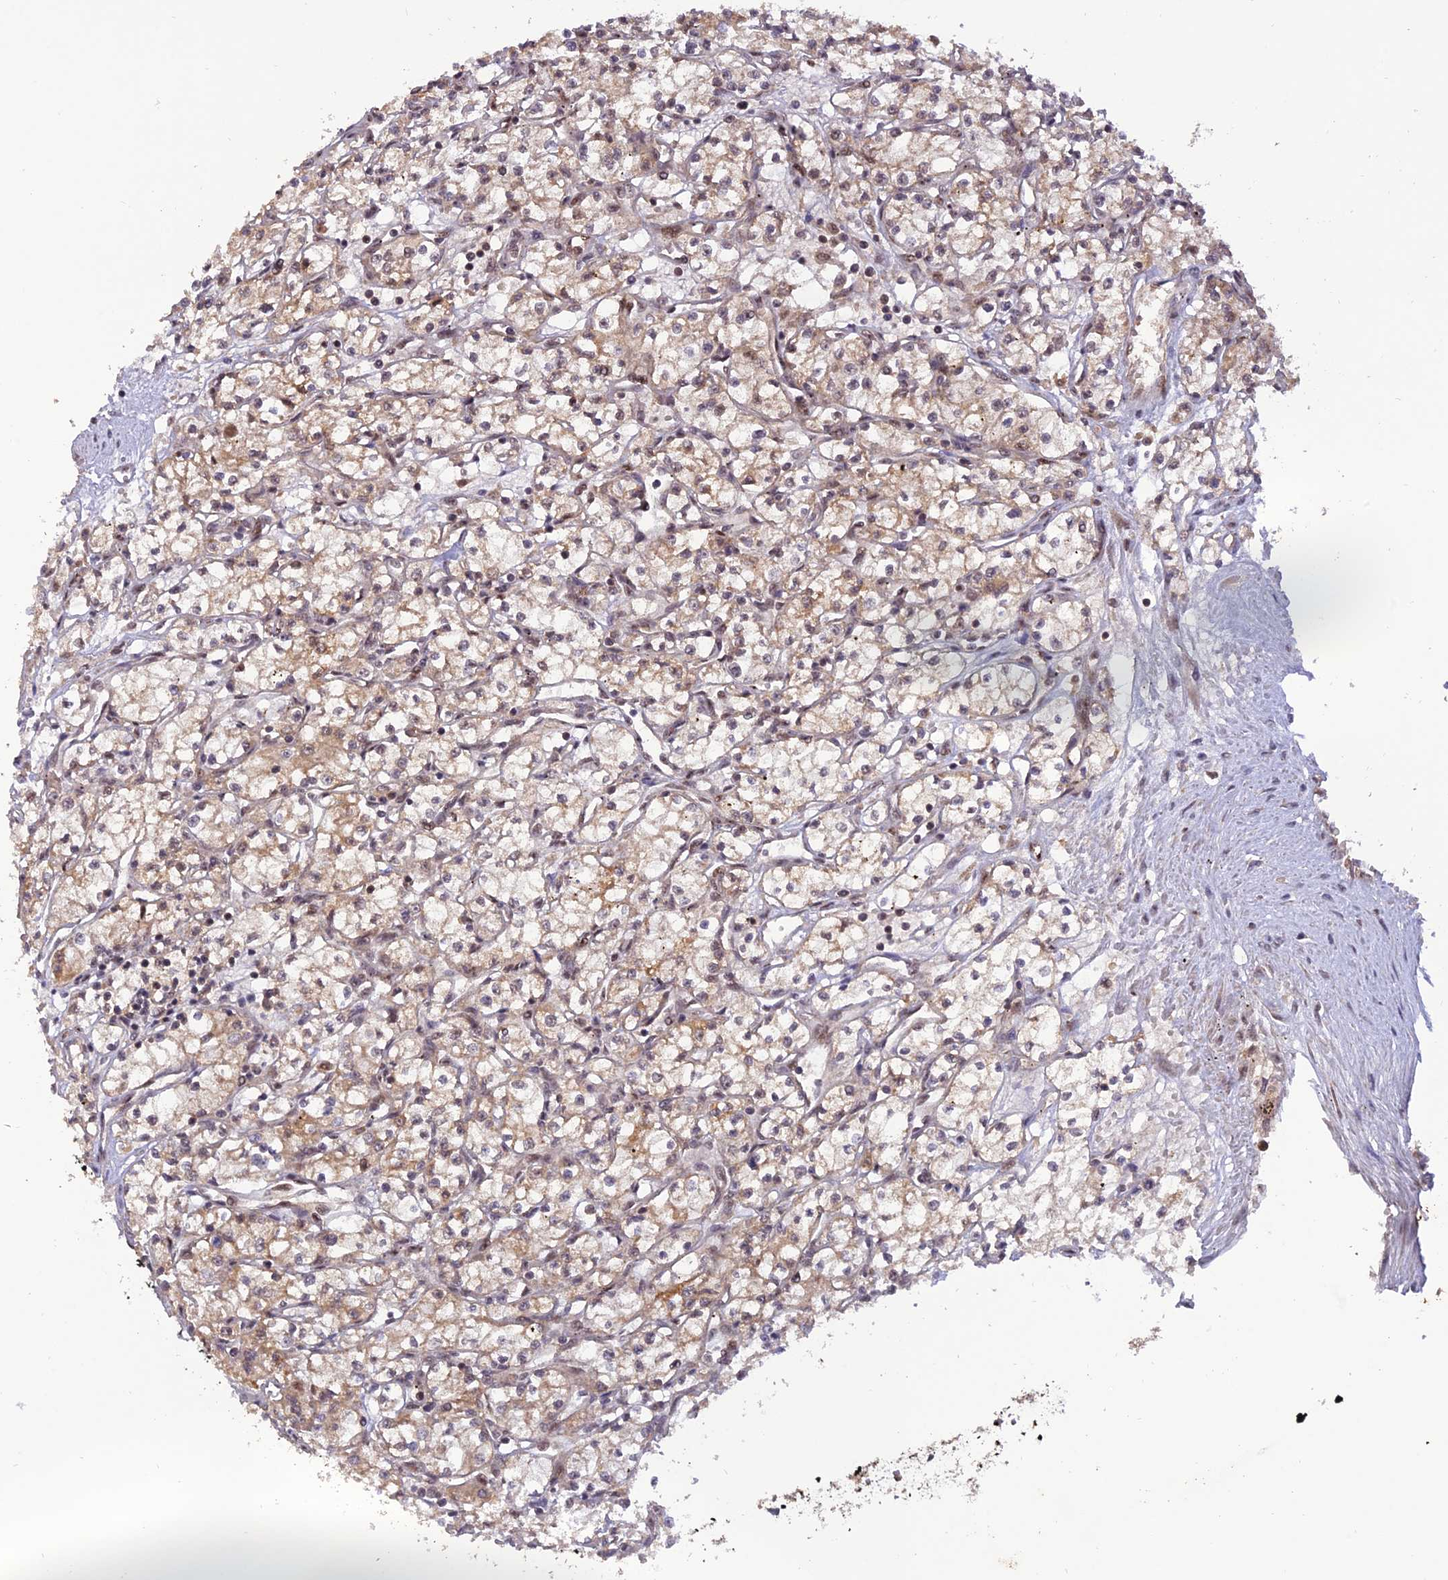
{"staining": {"intensity": "moderate", "quantity": "25%-75%", "location": "cytoplasmic/membranous,nuclear"}, "tissue": "renal cancer", "cell_type": "Tumor cells", "image_type": "cancer", "snomed": [{"axis": "morphology", "description": "Adenocarcinoma, NOS"}, {"axis": "topography", "description": "Kidney"}], "caption": "A brown stain highlights moderate cytoplasmic/membranous and nuclear staining of a protein in renal cancer (adenocarcinoma) tumor cells.", "gene": "REV1", "patient": {"sex": "male", "age": 59}}